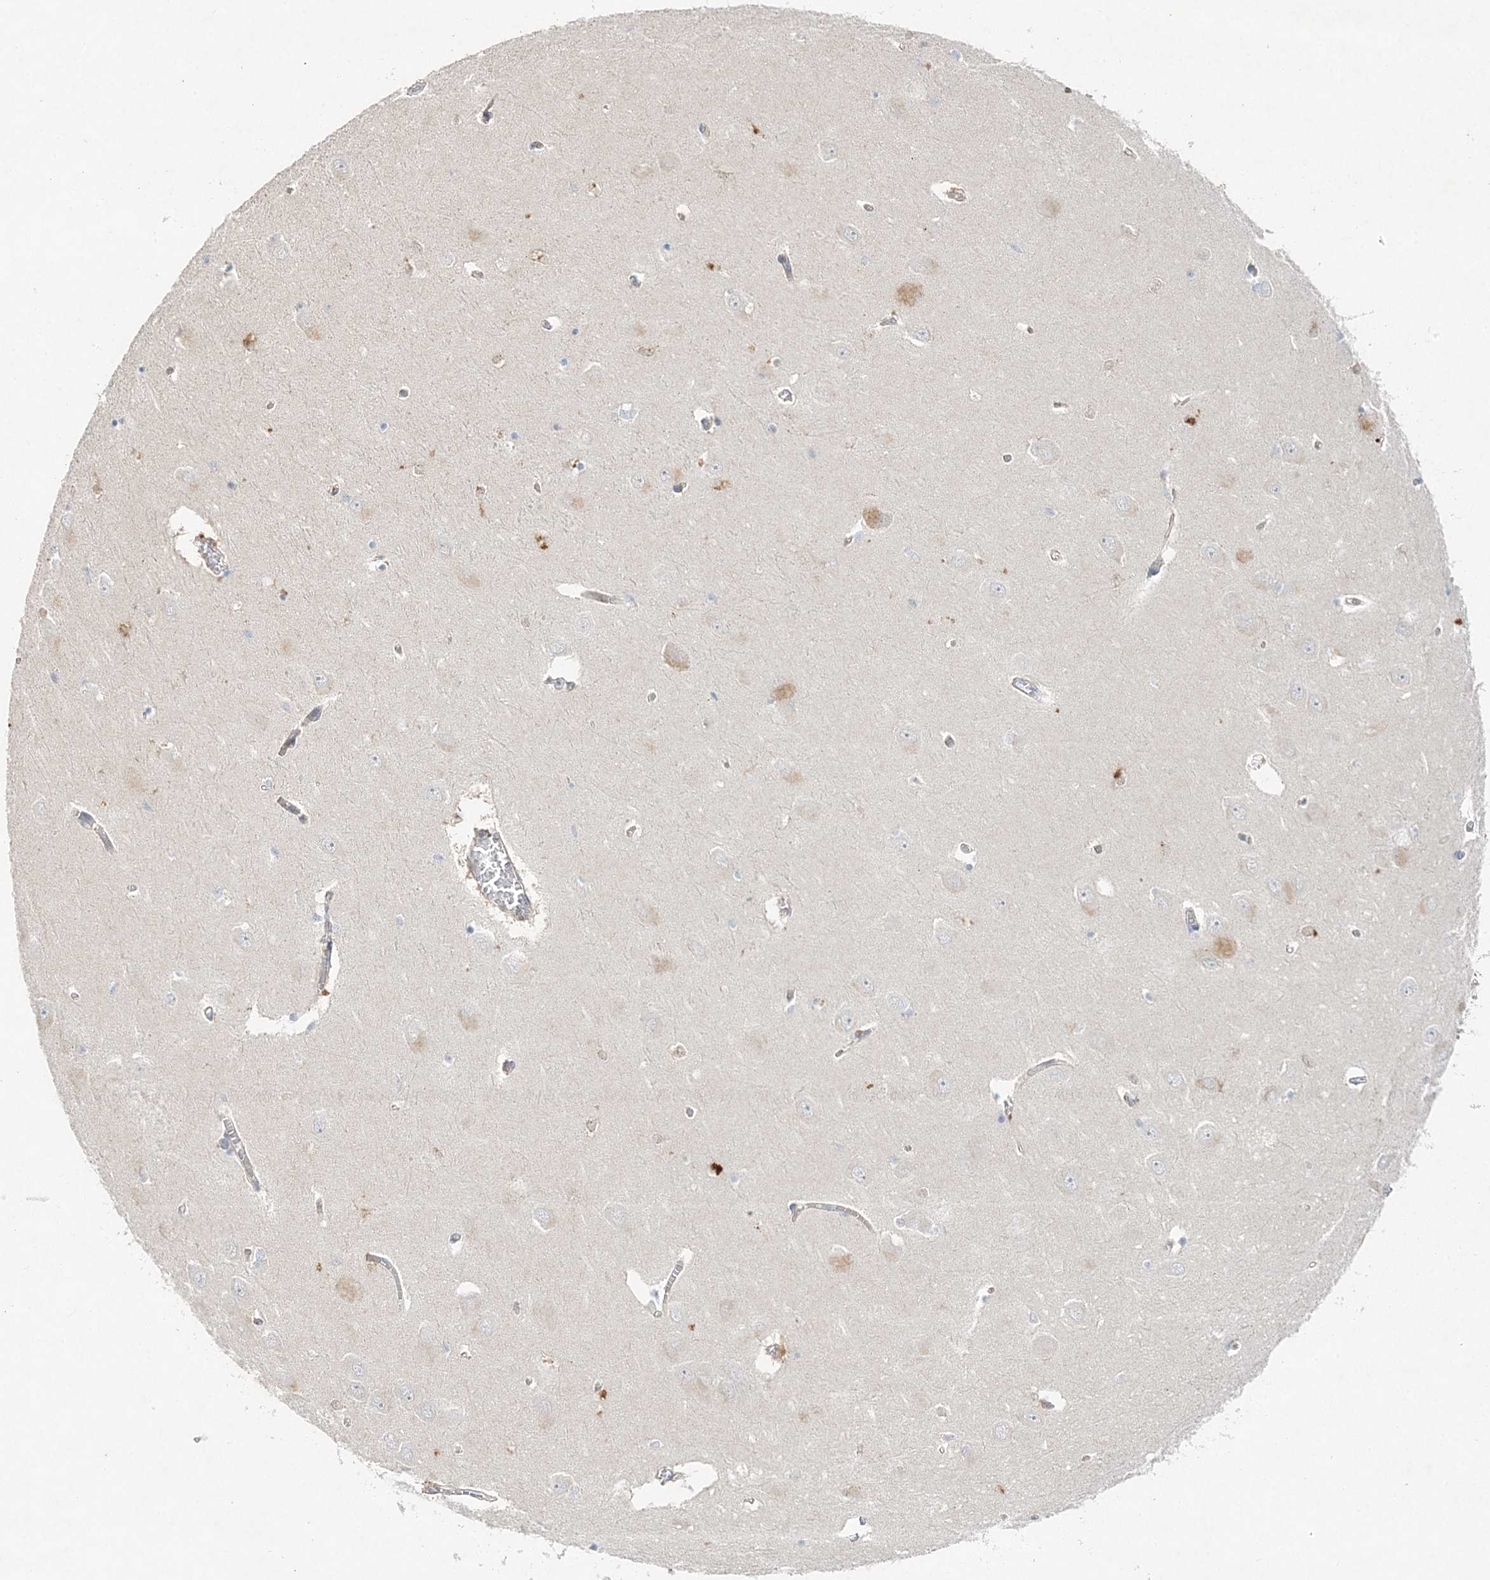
{"staining": {"intensity": "weak", "quantity": "<25%", "location": "cytoplasmic/membranous"}, "tissue": "hippocampus", "cell_type": "Glial cells", "image_type": "normal", "snomed": [{"axis": "morphology", "description": "Normal tissue, NOS"}, {"axis": "topography", "description": "Hippocampus"}], "caption": "Image shows no significant protein positivity in glial cells of normal hippocampus.", "gene": "MAT2B", "patient": {"sex": "male", "age": 70}}